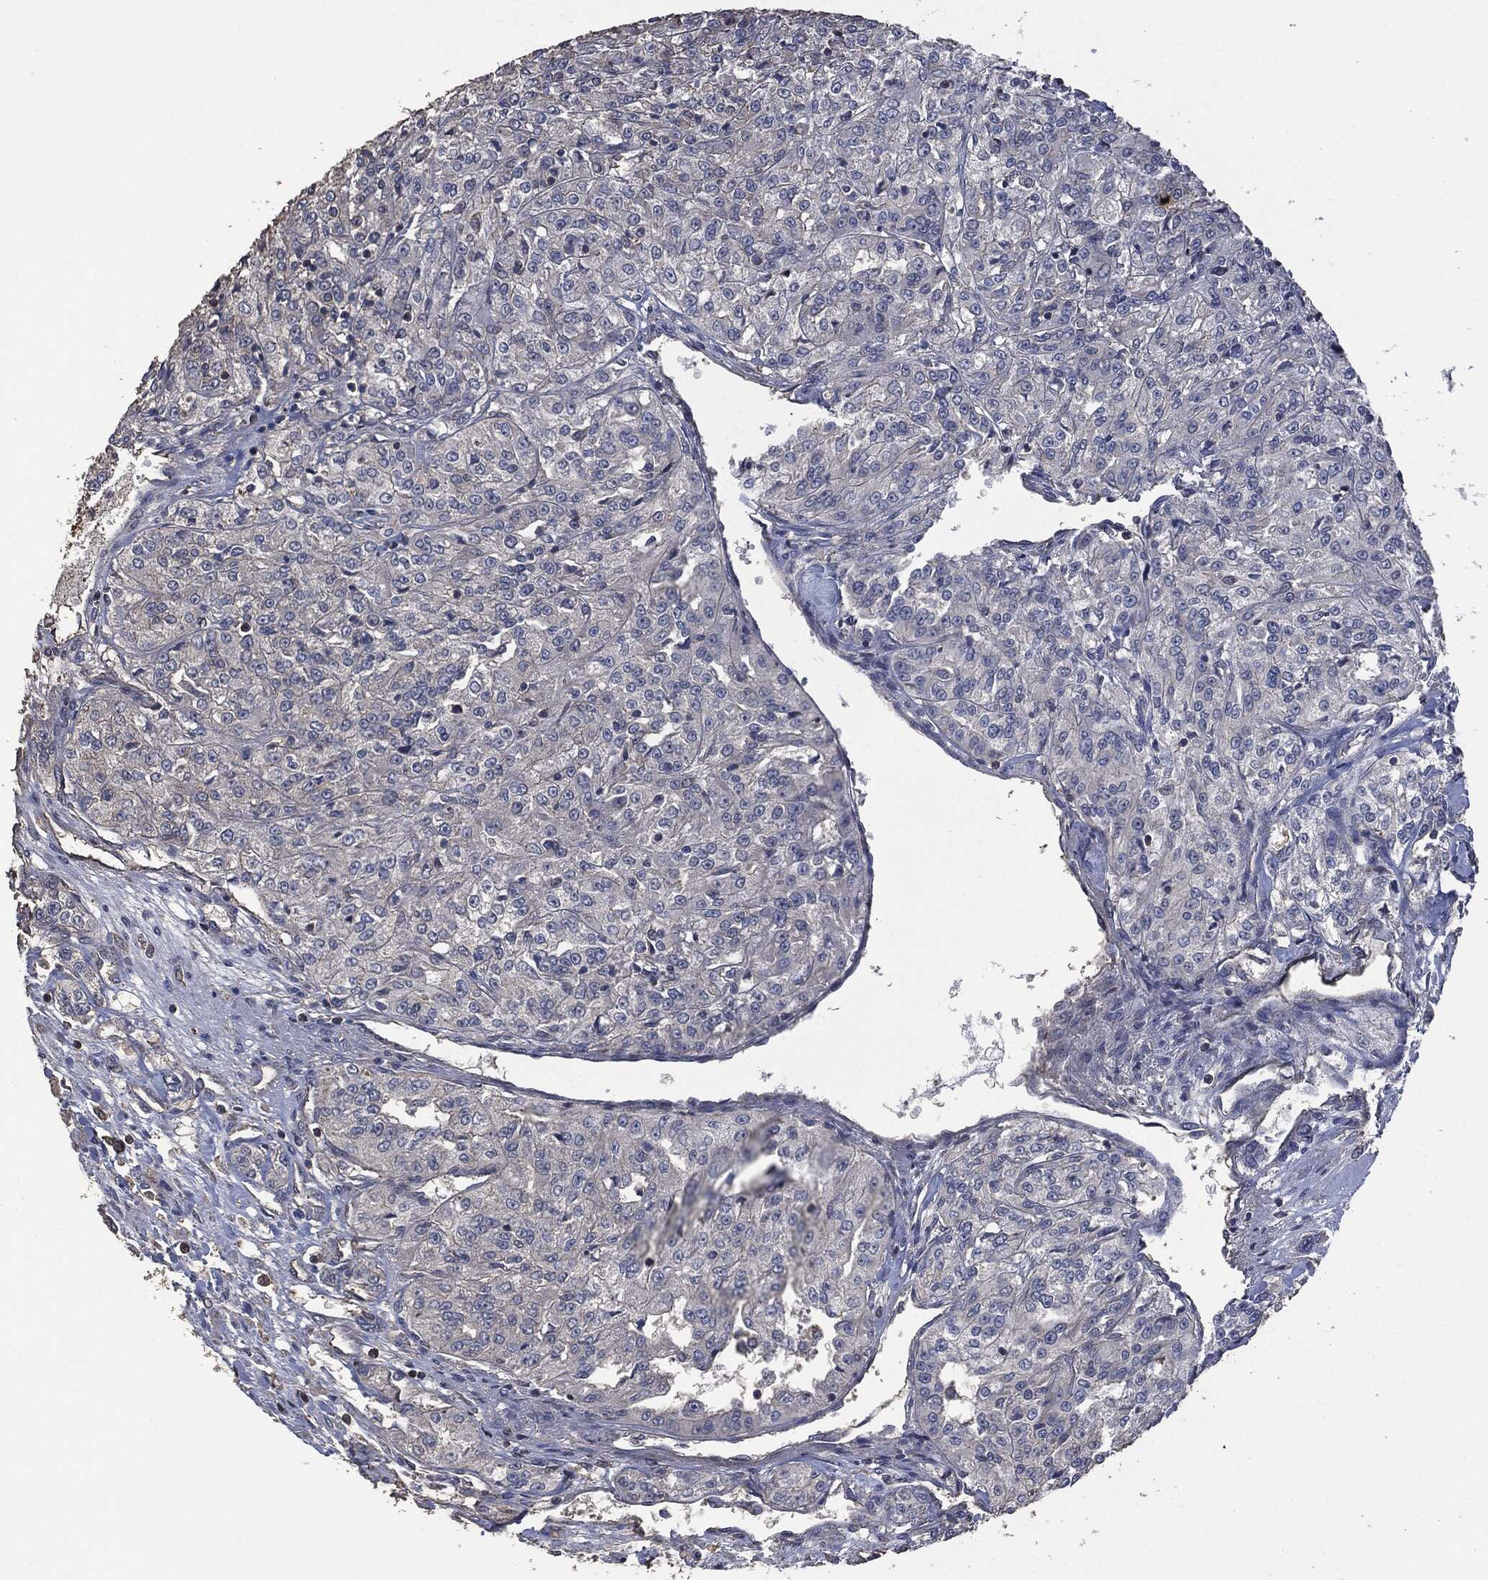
{"staining": {"intensity": "negative", "quantity": "none", "location": "none"}, "tissue": "renal cancer", "cell_type": "Tumor cells", "image_type": "cancer", "snomed": [{"axis": "morphology", "description": "Adenocarcinoma, NOS"}, {"axis": "topography", "description": "Kidney"}], "caption": "The histopathology image demonstrates no significant expression in tumor cells of adenocarcinoma (renal).", "gene": "MSLN", "patient": {"sex": "female", "age": 63}}